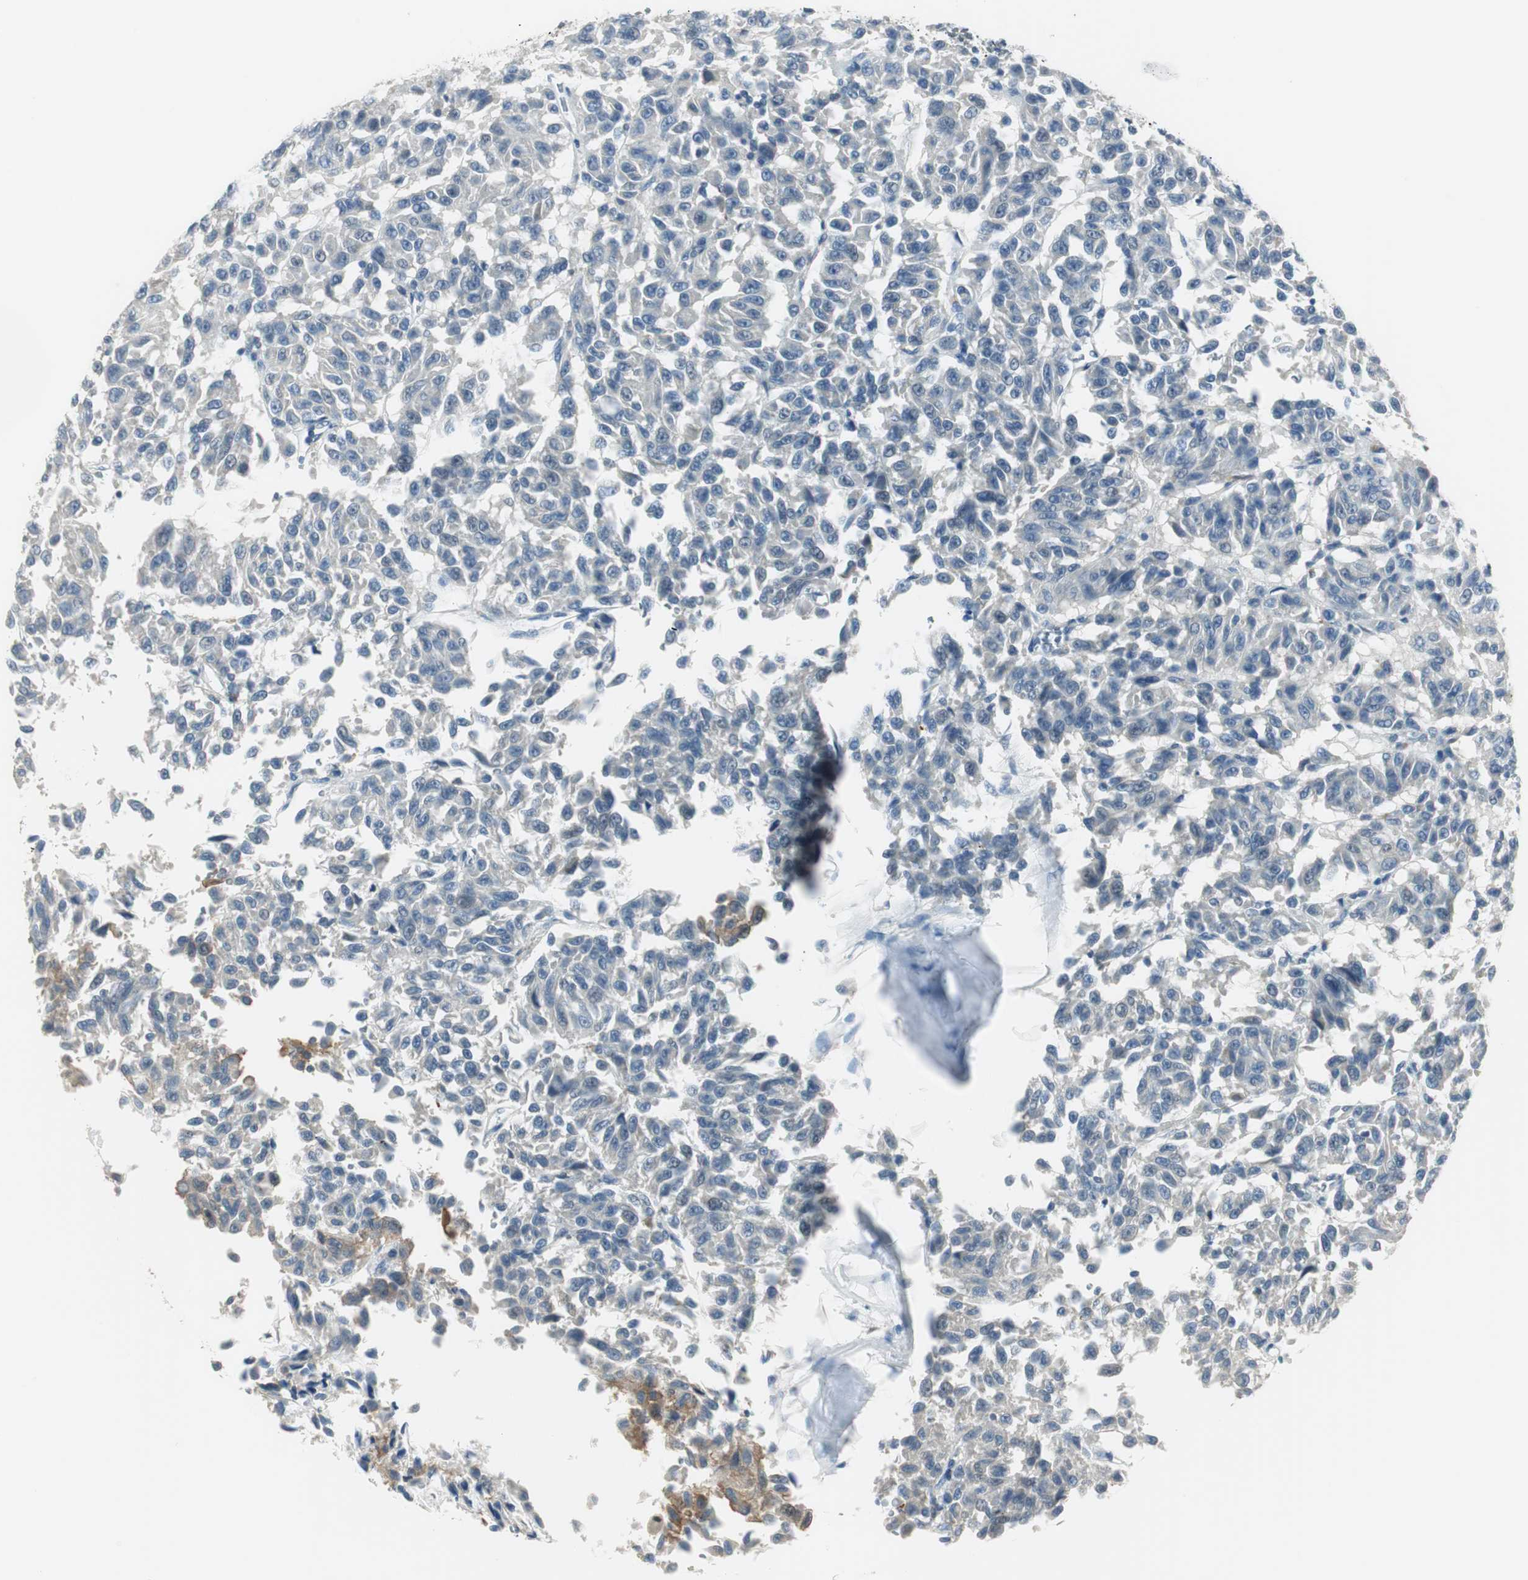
{"staining": {"intensity": "negative", "quantity": "none", "location": "none"}, "tissue": "melanoma", "cell_type": "Tumor cells", "image_type": "cancer", "snomed": [{"axis": "morphology", "description": "Malignant melanoma, Metastatic site"}, {"axis": "topography", "description": "Lung"}], "caption": "This is a photomicrograph of immunohistochemistry staining of malignant melanoma (metastatic site), which shows no staining in tumor cells.", "gene": "MSTO1", "patient": {"sex": "male", "age": 64}}